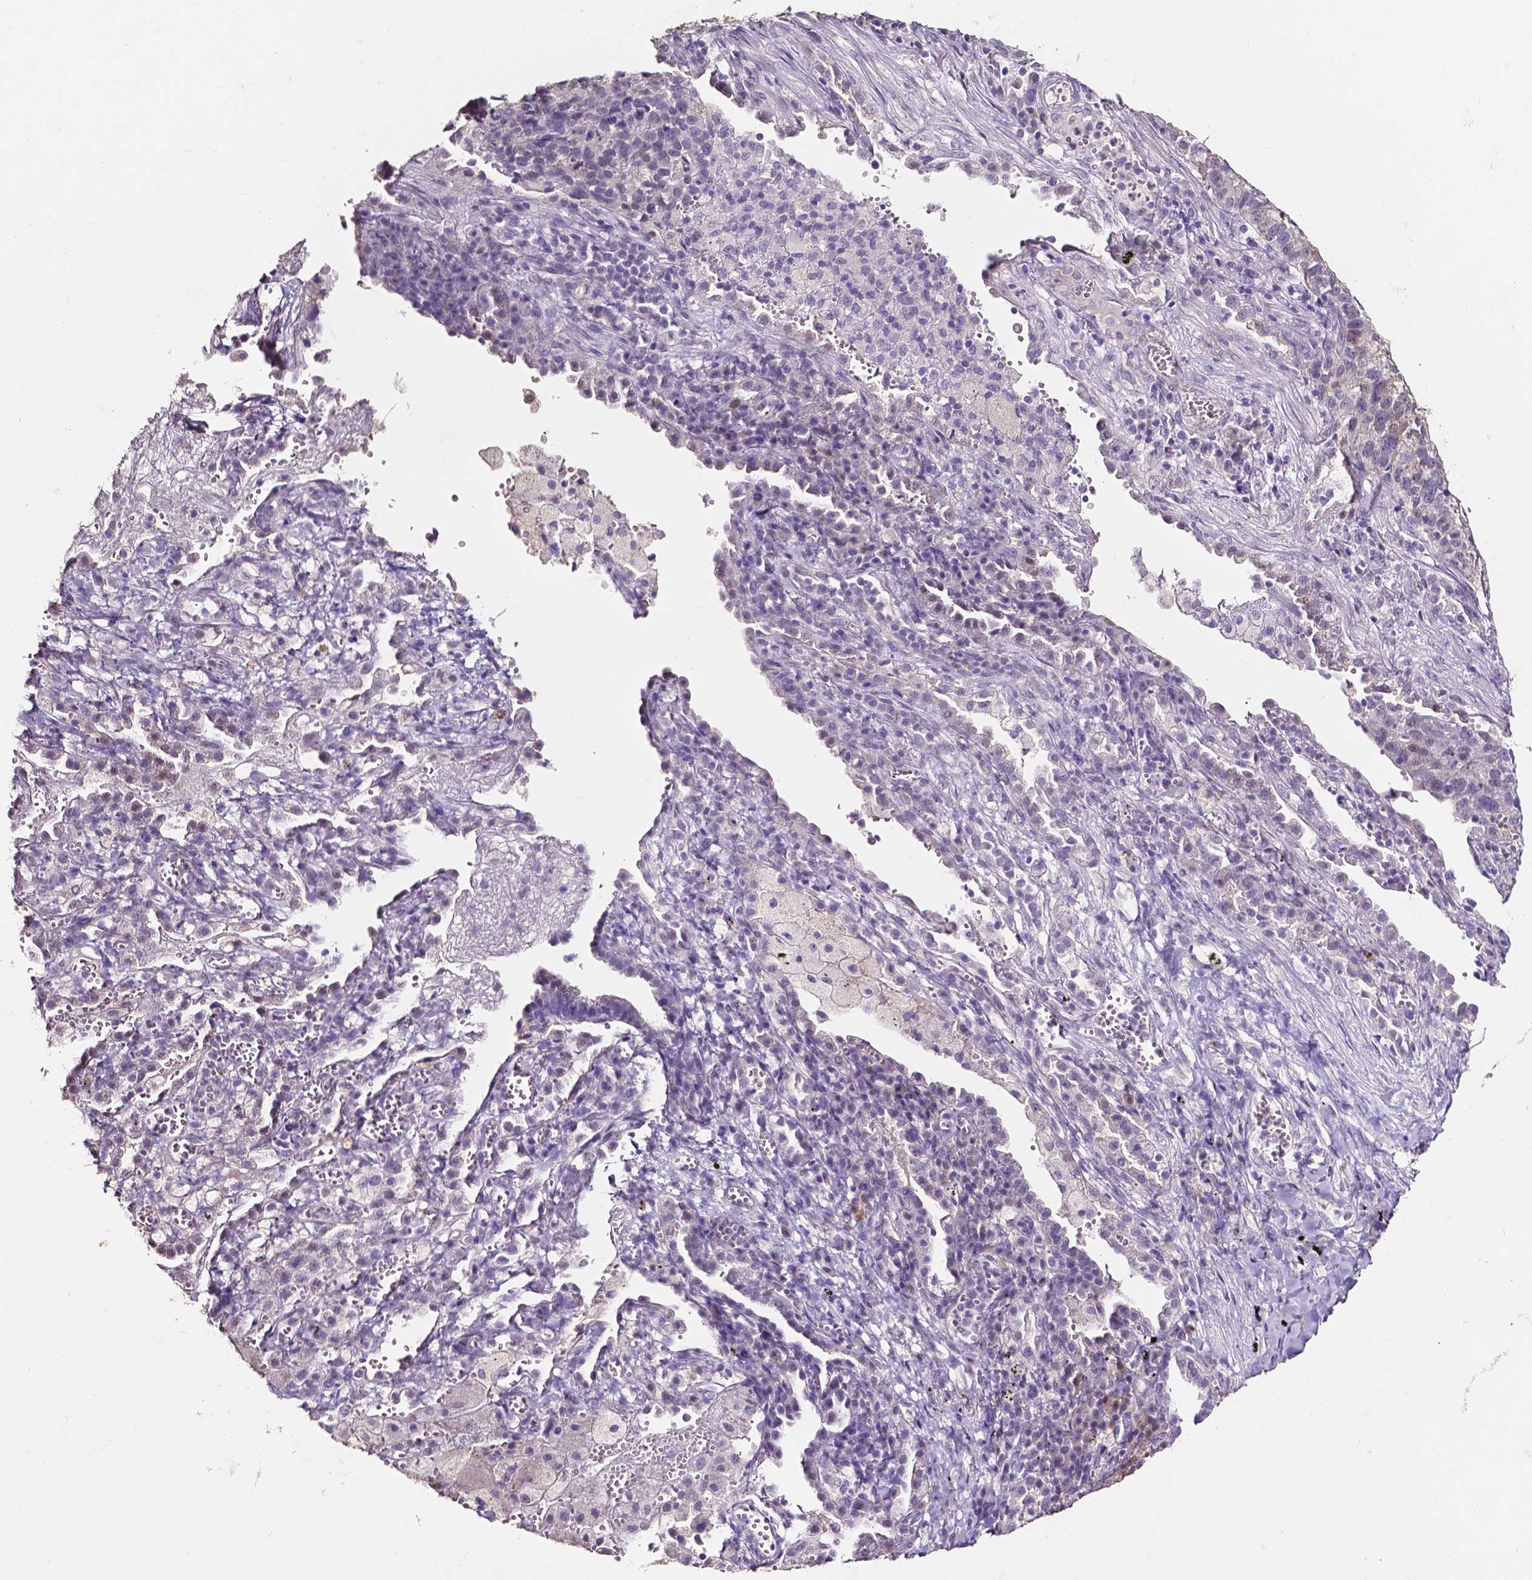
{"staining": {"intensity": "negative", "quantity": "none", "location": "none"}, "tissue": "lung cancer", "cell_type": "Tumor cells", "image_type": "cancer", "snomed": [{"axis": "morphology", "description": "Adenocarcinoma, NOS"}, {"axis": "topography", "description": "Lung"}], "caption": "DAB immunohistochemical staining of human lung cancer (adenocarcinoma) displays no significant staining in tumor cells.", "gene": "PSAT1", "patient": {"sex": "male", "age": 57}}